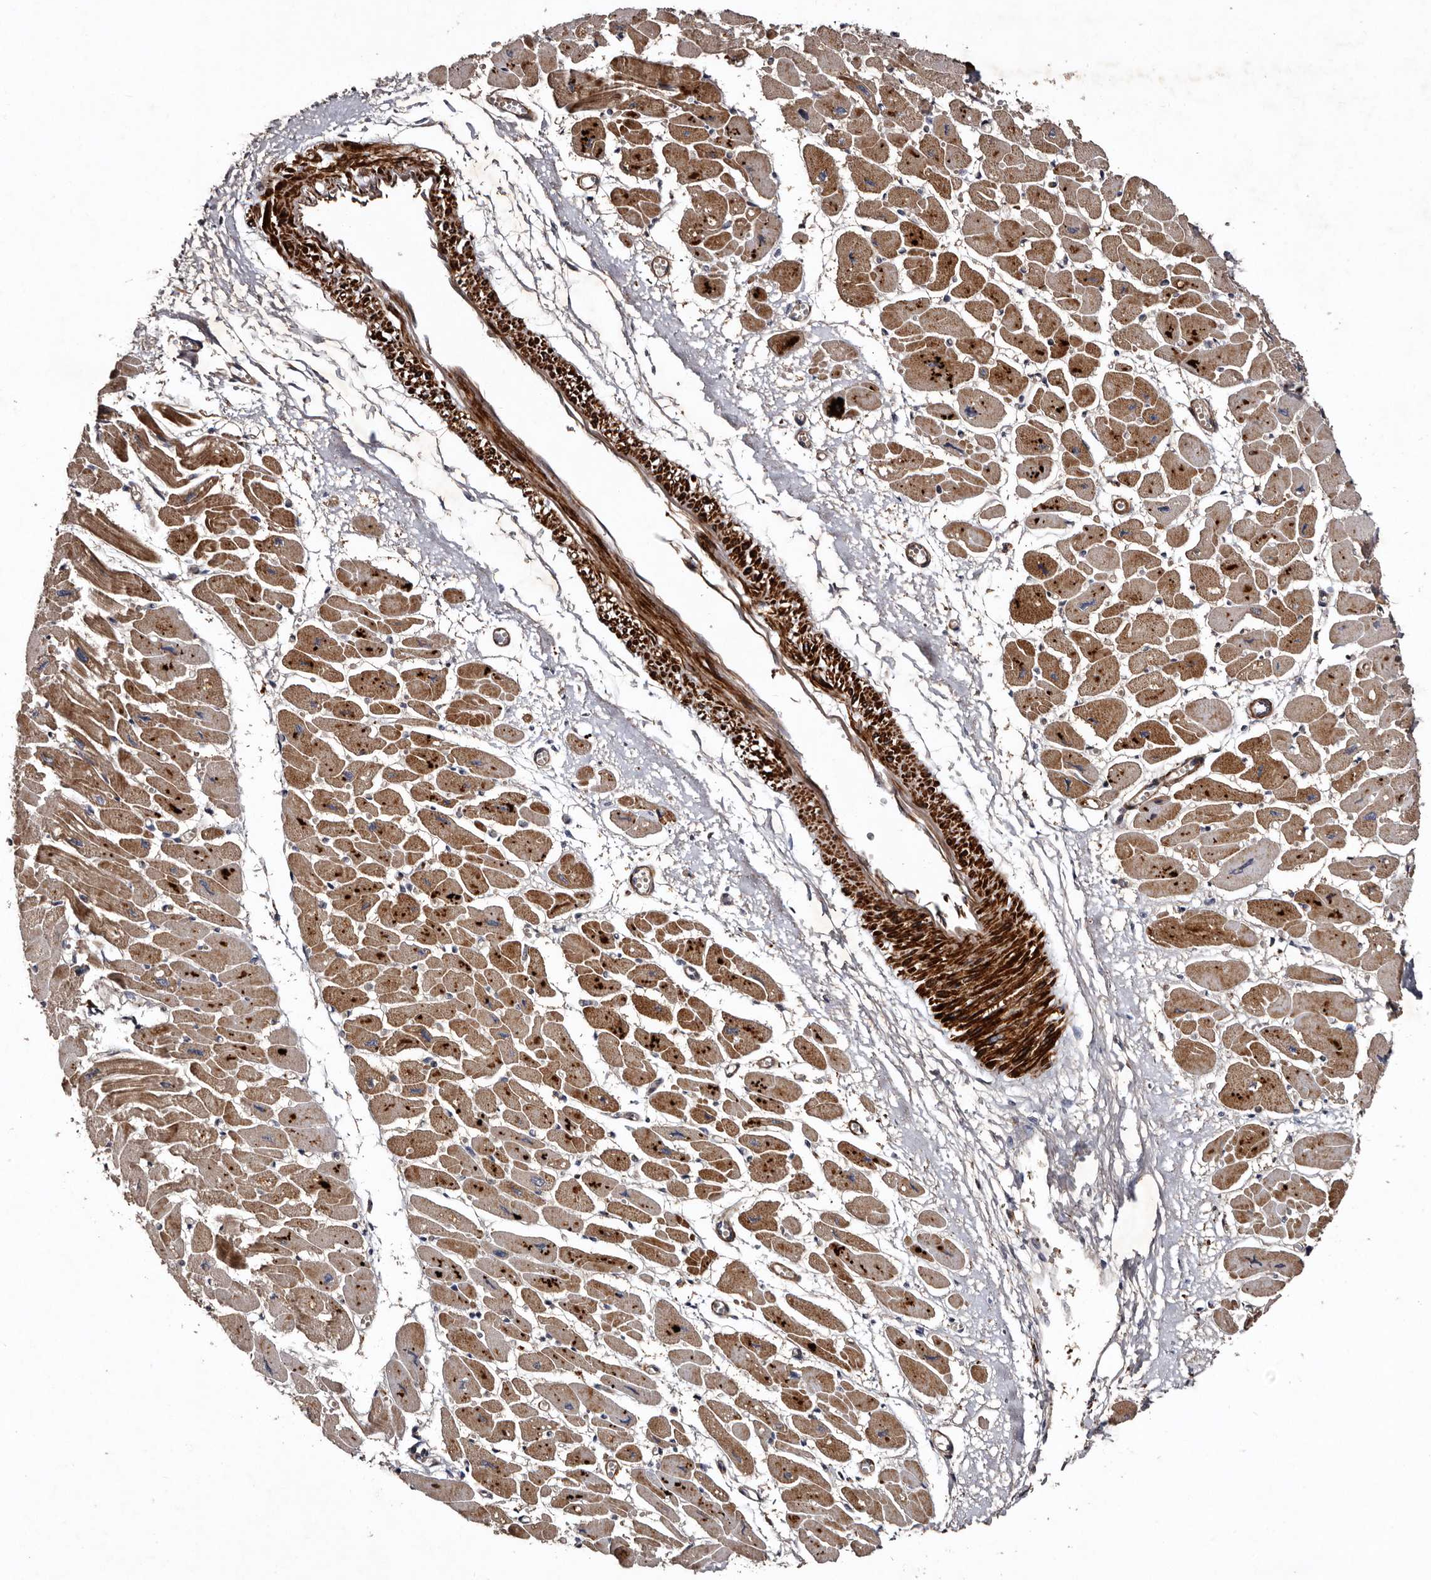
{"staining": {"intensity": "moderate", "quantity": ">75%", "location": "cytoplasmic/membranous"}, "tissue": "heart muscle", "cell_type": "Cardiomyocytes", "image_type": "normal", "snomed": [{"axis": "morphology", "description": "Normal tissue, NOS"}, {"axis": "topography", "description": "Heart"}], "caption": "Protein expression analysis of normal heart muscle exhibits moderate cytoplasmic/membranous expression in about >75% of cardiomyocytes. Immunohistochemistry (ihc) stains the protein in brown and the nuclei are stained blue.", "gene": "PRKD3", "patient": {"sex": "female", "age": 54}}